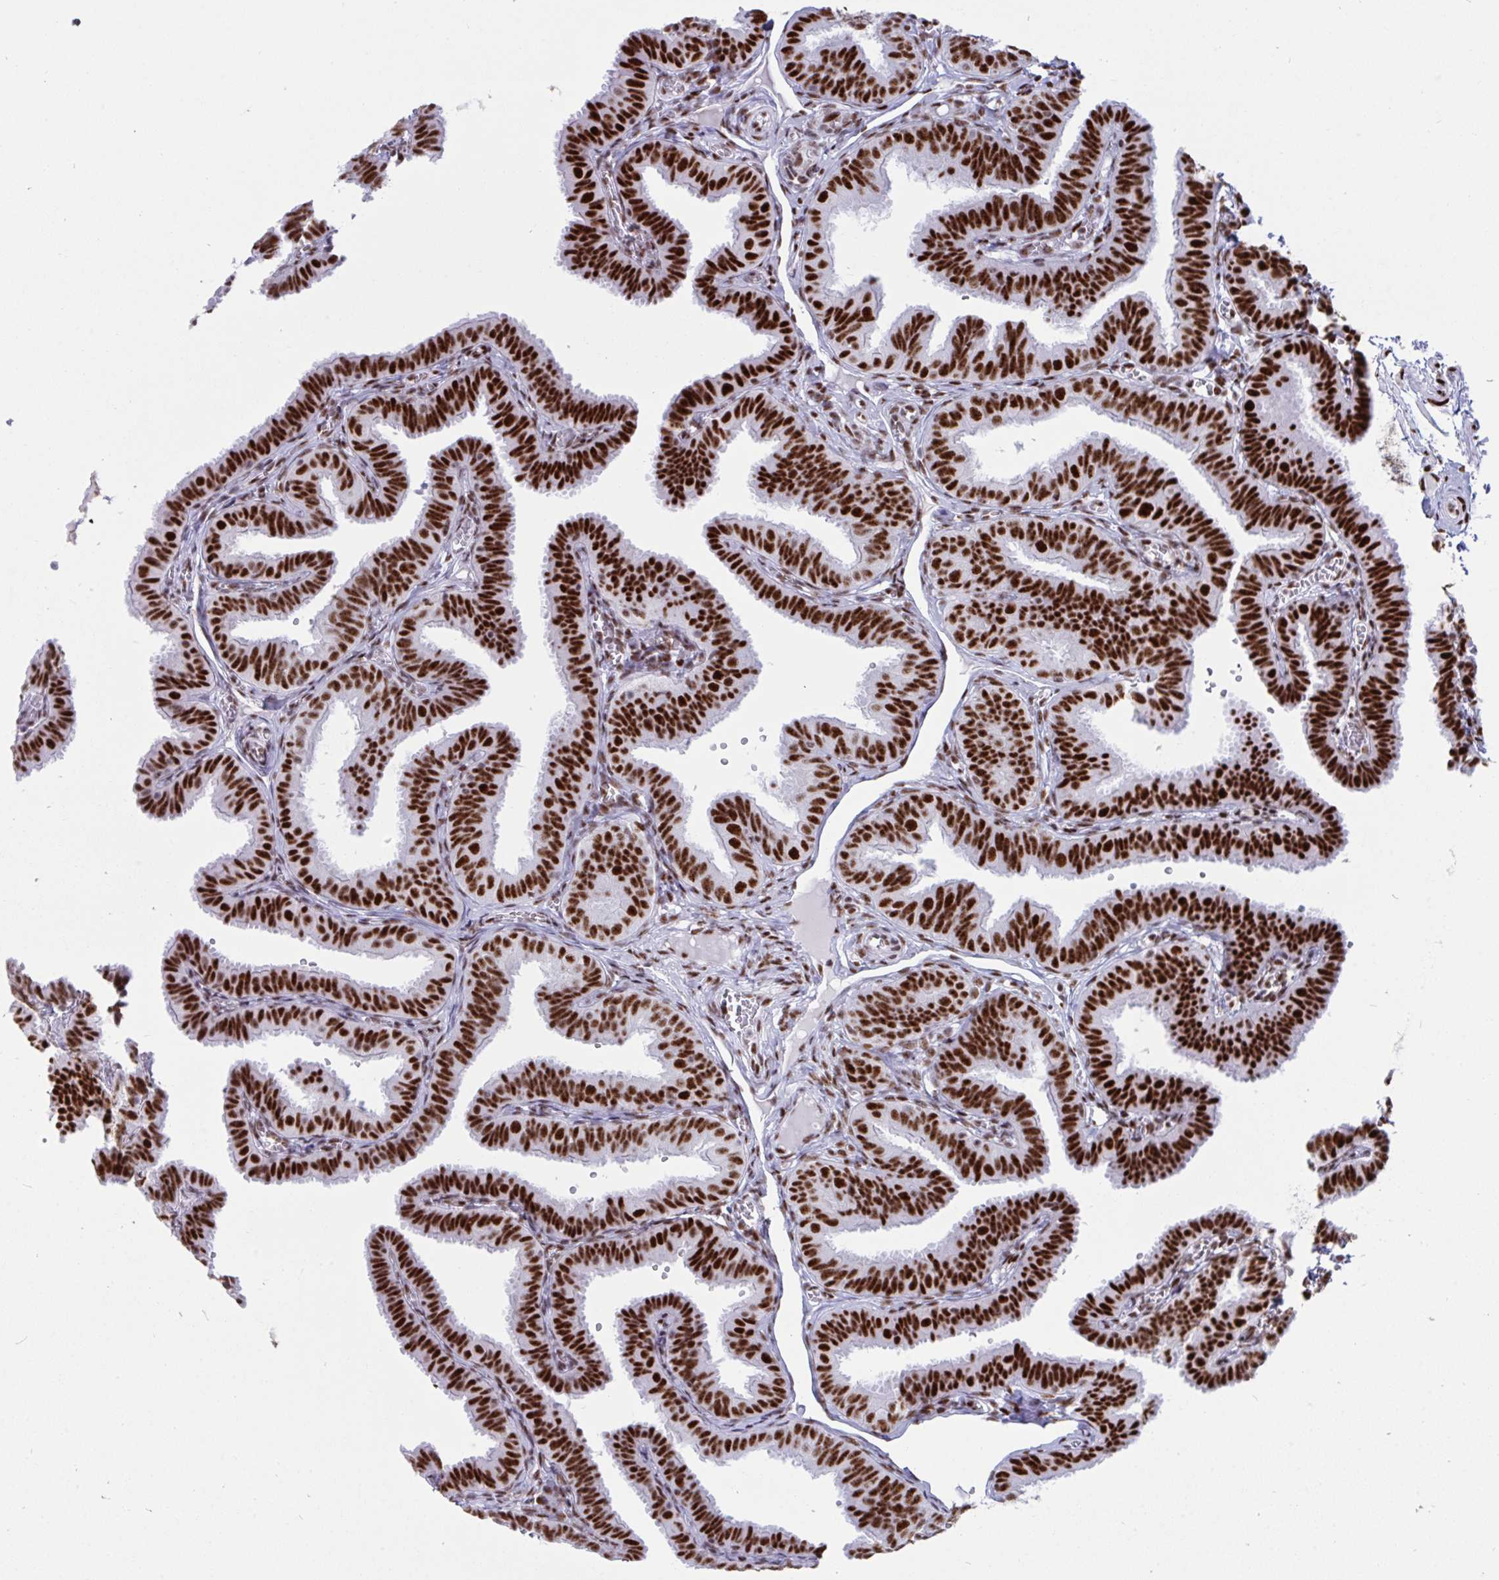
{"staining": {"intensity": "strong", "quantity": ">75%", "location": "nuclear"}, "tissue": "fallopian tube", "cell_type": "Glandular cells", "image_type": "normal", "snomed": [{"axis": "morphology", "description": "Normal tissue, NOS"}, {"axis": "topography", "description": "Fallopian tube"}], "caption": "The image exhibits a brown stain indicating the presence of a protein in the nuclear of glandular cells in fallopian tube. Ihc stains the protein of interest in brown and the nuclei are stained blue.", "gene": "IKZF2", "patient": {"sex": "female", "age": 25}}